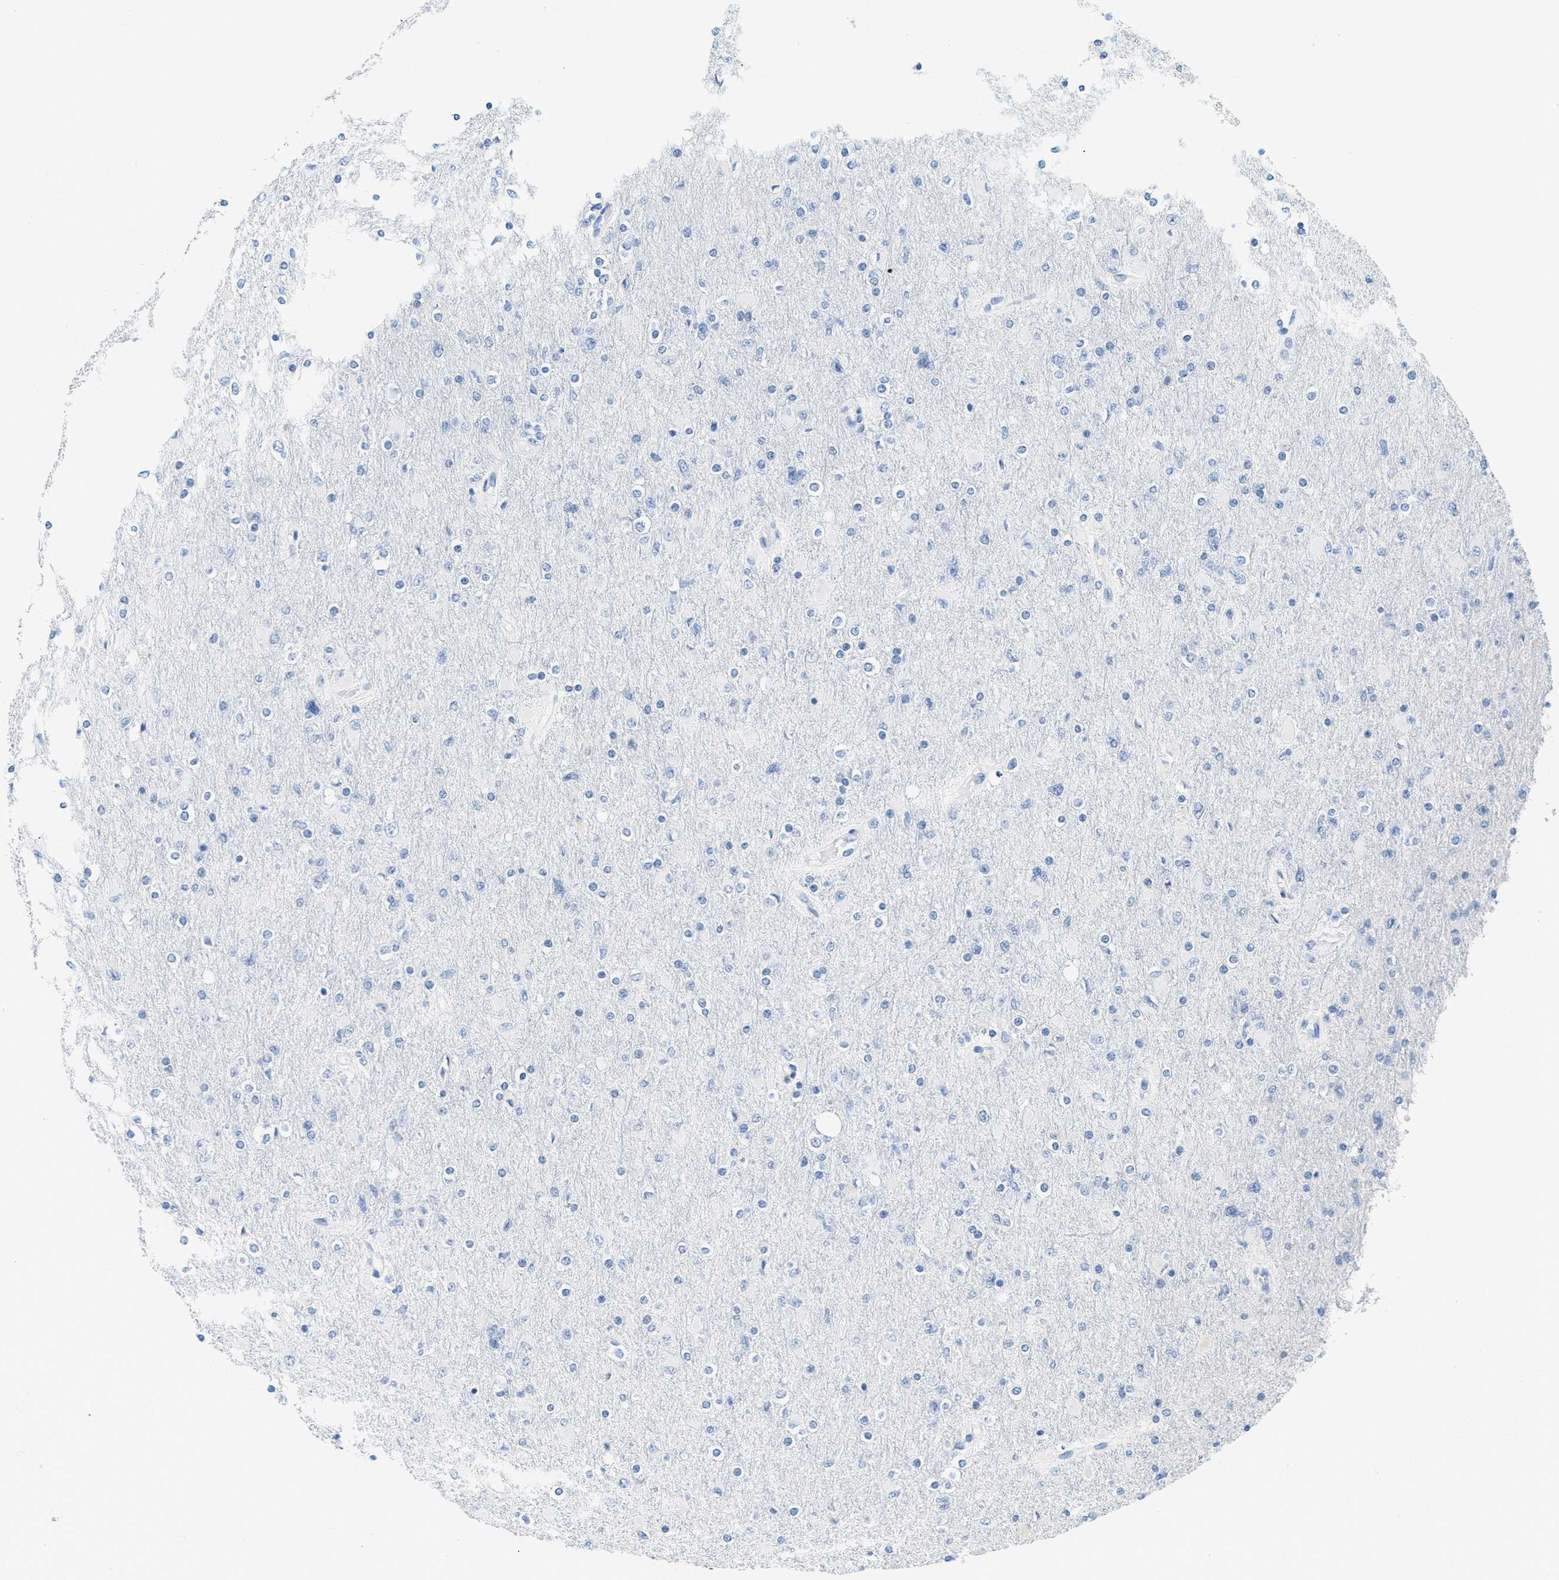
{"staining": {"intensity": "negative", "quantity": "none", "location": "none"}, "tissue": "glioma", "cell_type": "Tumor cells", "image_type": "cancer", "snomed": [{"axis": "morphology", "description": "Glioma, malignant, High grade"}, {"axis": "topography", "description": "Cerebral cortex"}], "caption": "Immunohistochemistry image of malignant glioma (high-grade) stained for a protein (brown), which demonstrates no expression in tumor cells.", "gene": "LCN2", "patient": {"sex": "female", "age": 36}}